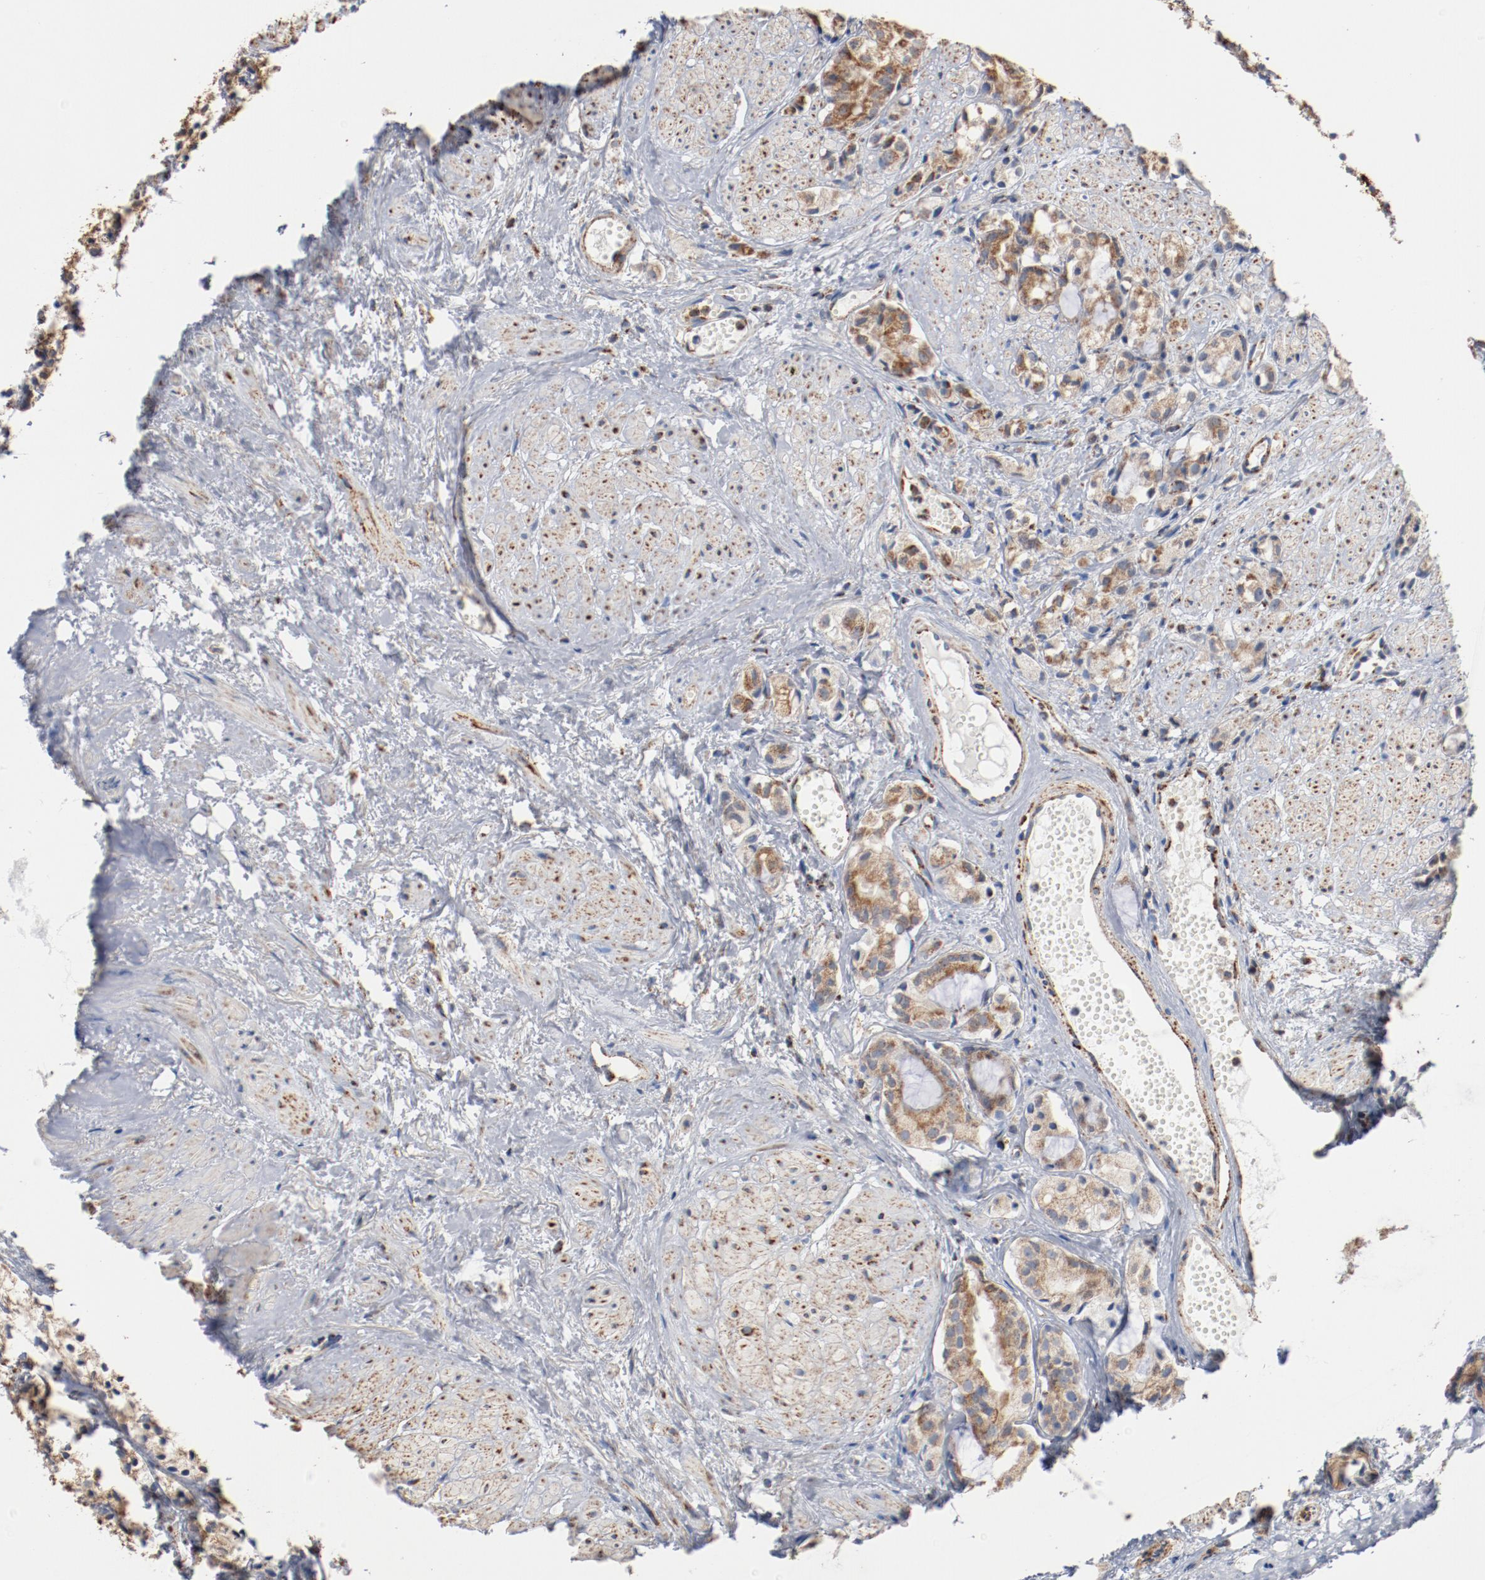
{"staining": {"intensity": "weak", "quantity": "25%-75%", "location": "cytoplasmic/membranous"}, "tissue": "prostate cancer", "cell_type": "Tumor cells", "image_type": "cancer", "snomed": [{"axis": "morphology", "description": "Adenocarcinoma, High grade"}, {"axis": "topography", "description": "Prostate"}], "caption": "Brown immunohistochemical staining in prostate cancer shows weak cytoplasmic/membranous staining in about 25%-75% of tumor cells.", "gene": "NDUFS4", "patient": {"sex": "male", "age": 85}}